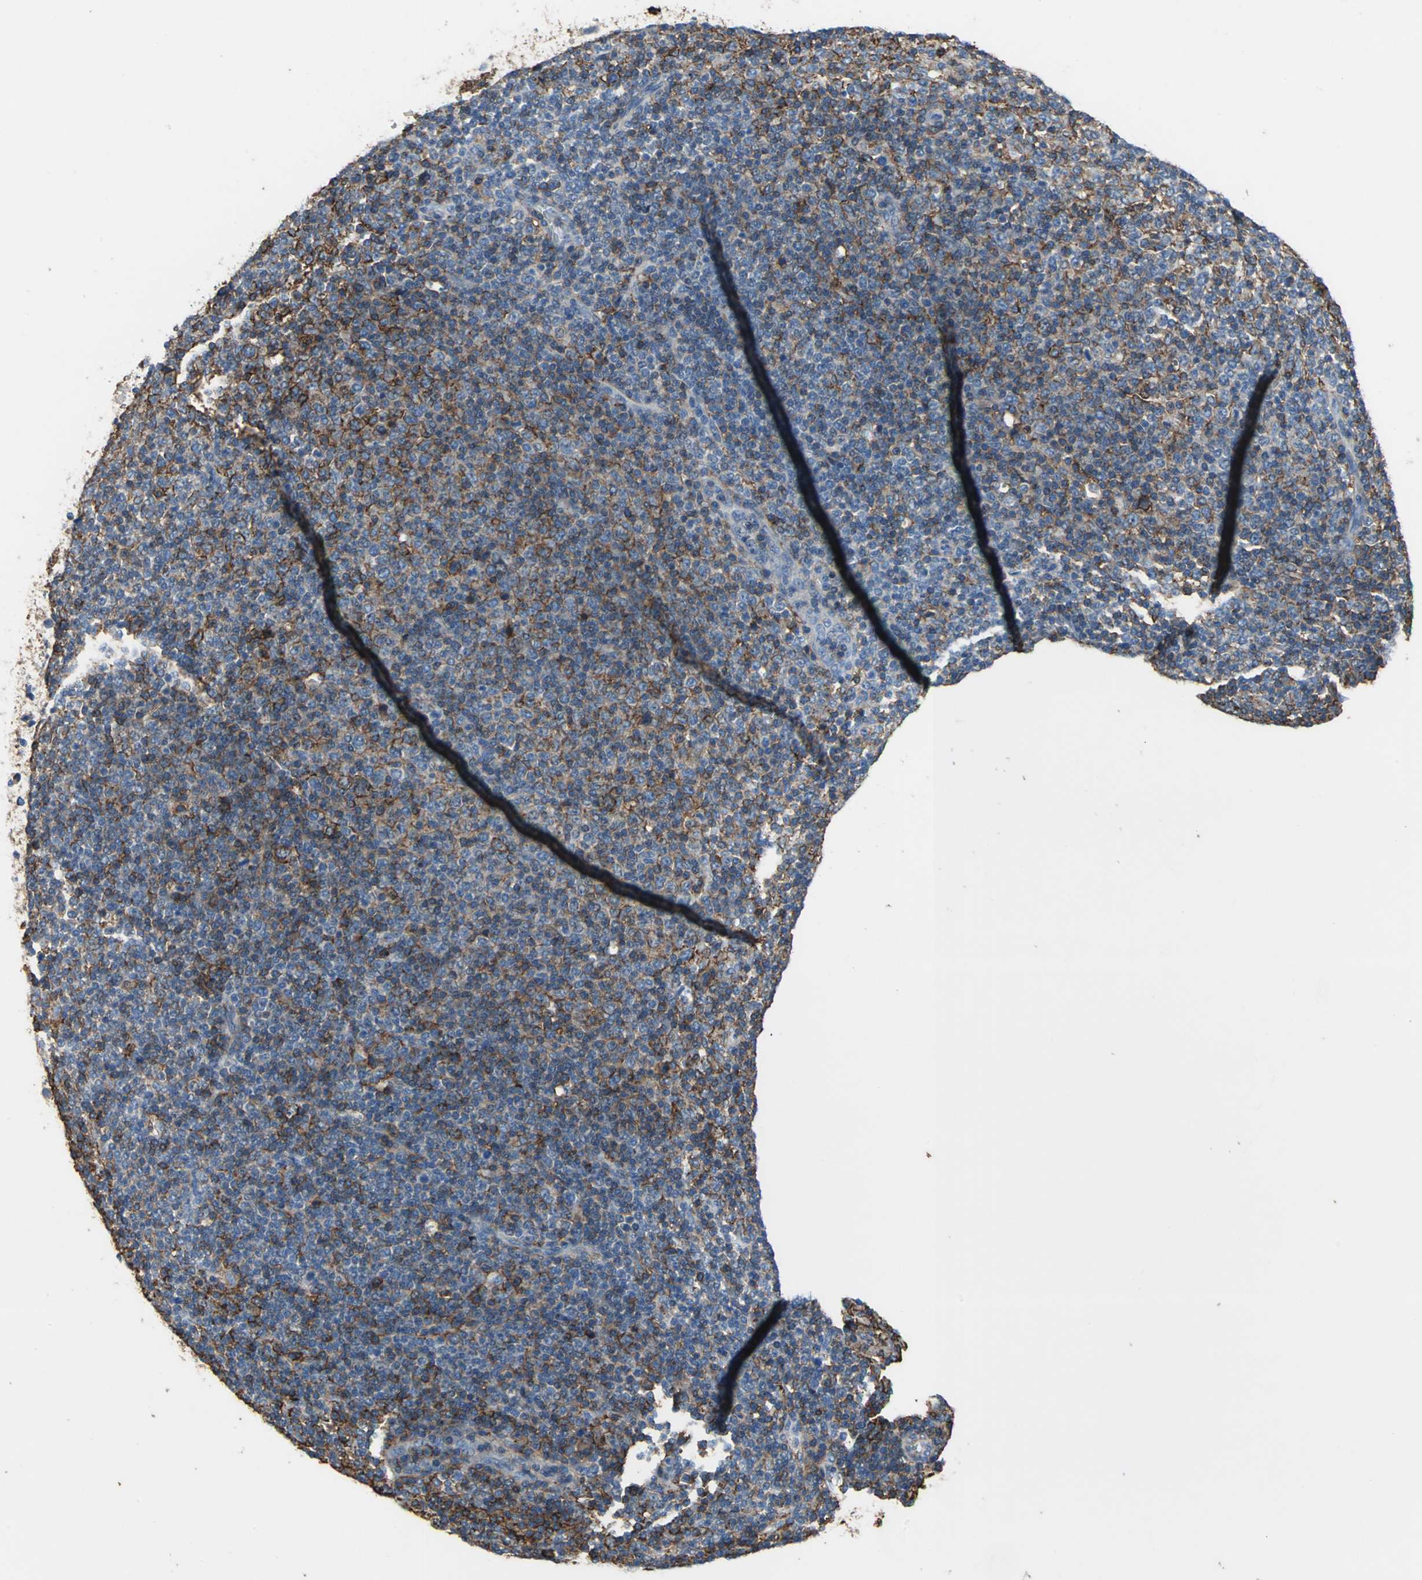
{"staining": {"intensity": "strong", "quantity": ">75%", "location": "cytoplasmic/membranous"}, "tissue": "lymphoma", "cell_type": "Tumor cells", "image_type": "cancer", "snomed": [{"axis": "morphology", "description": "Malignant lymphoma, non-Hodgkin's type, Low grade"}, {"axis": "topography", "description": "Lymph node"}], "caption": "This is a photomicrograph of IHC staining of low-grade malignant lymphoma, non-Hodgkin's type, which shows strong expression in the cytoplasmic/membranous of tumor cells.", "gene": "CD44", "patient": {"sex": "male", "age": 70}}